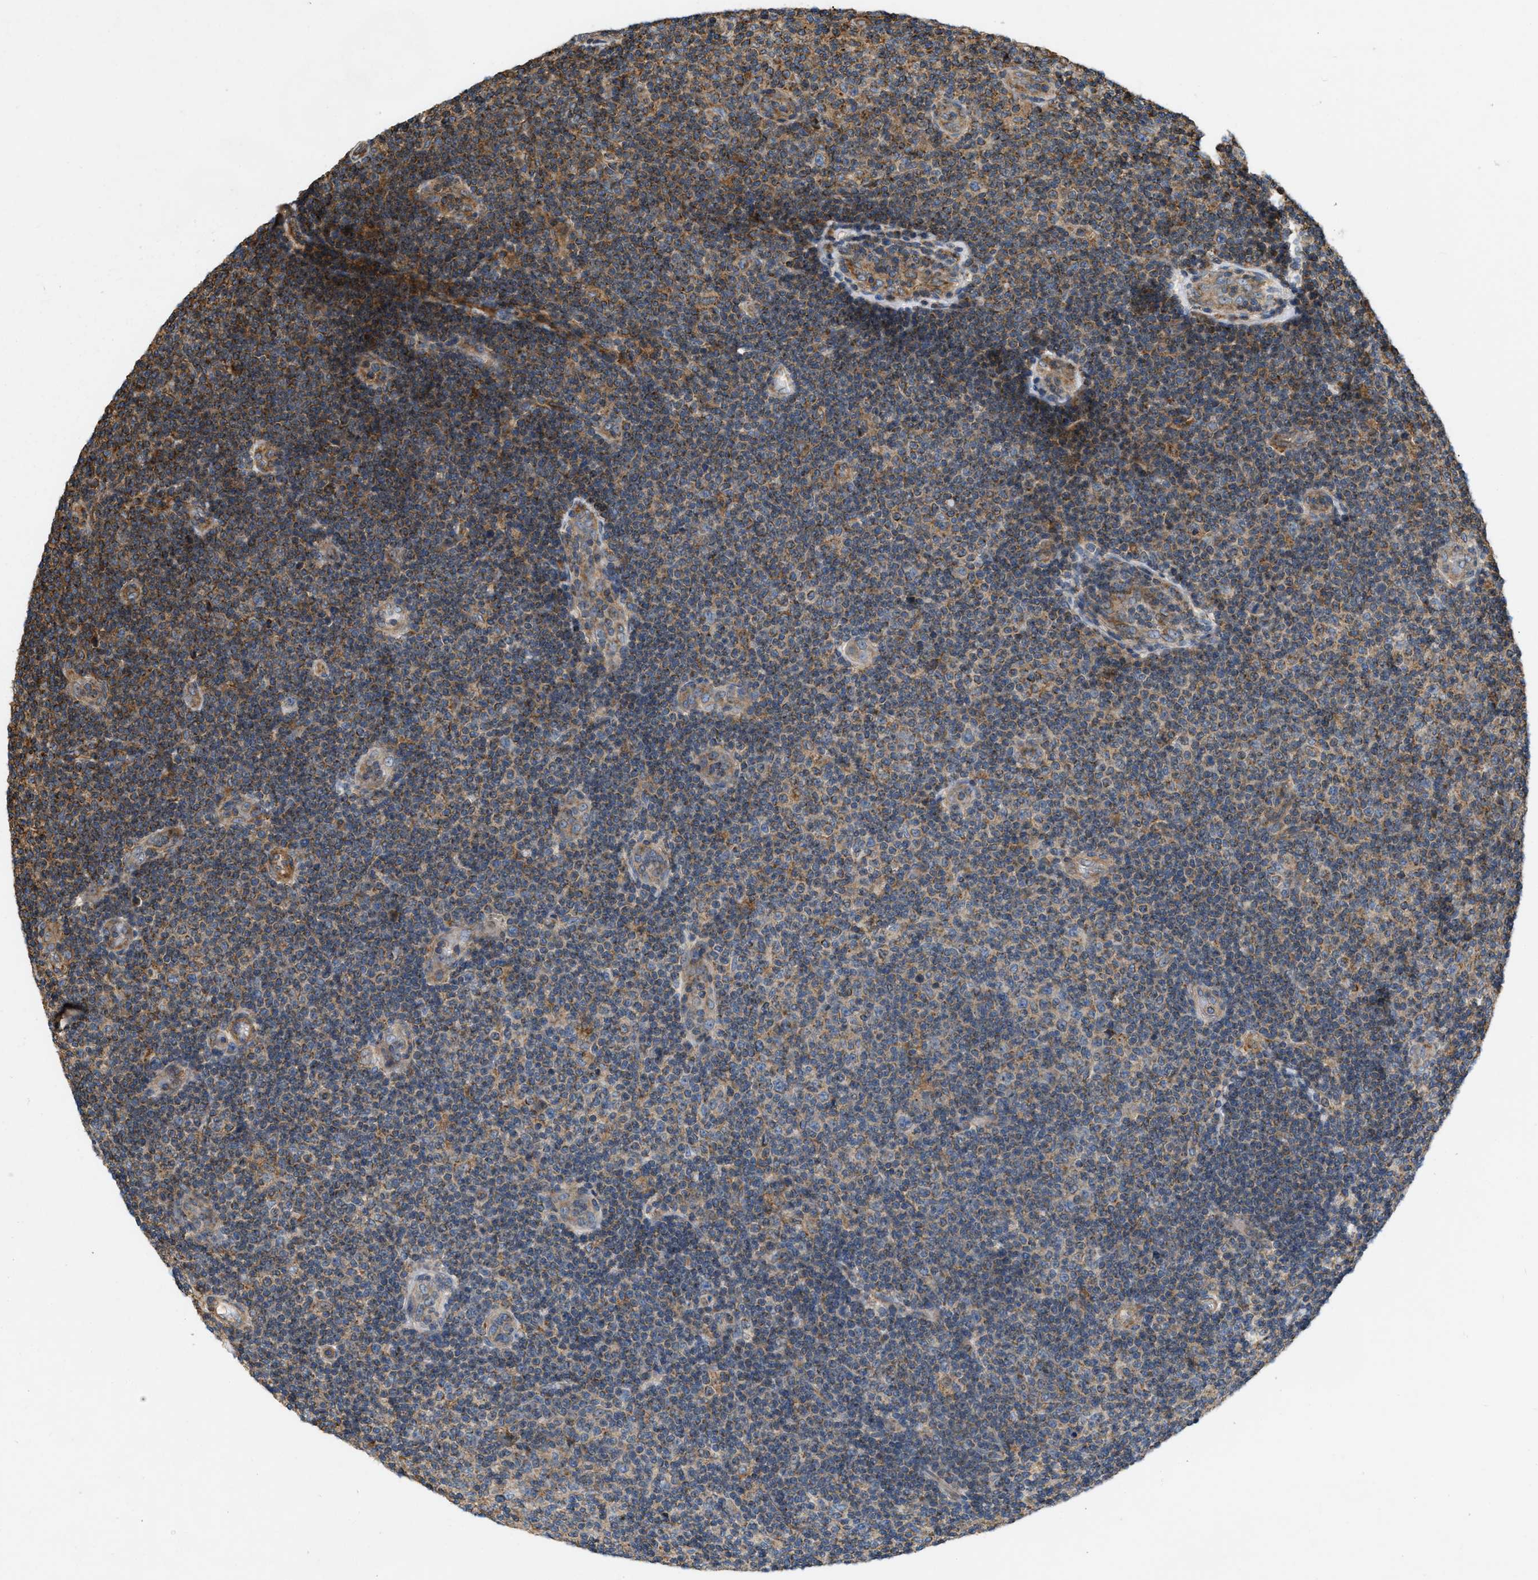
{"staining": {"intensity": "moderate", "quantity": "25%-75%", "location": "cytoplasmic/membranous"}, "tissue": "lymphoma", "cell_type": "Tumor cells", "image_type": "cancer", "snomed": [{"axis": "morphology", "description": "Malignant lymphoma, non-Hodgkin's type, Low grade"}, {"axis": "topography", "description": "Lymph node"}], "caption": "This photomicrograph shows IHC staining of human lymphoma, with medium moderate cytoplasmic/membranous positivity in approximately 25%-75% of tumor cells.", "gene": "GNB4", "patient": {"sex": "male", "age": 83}}